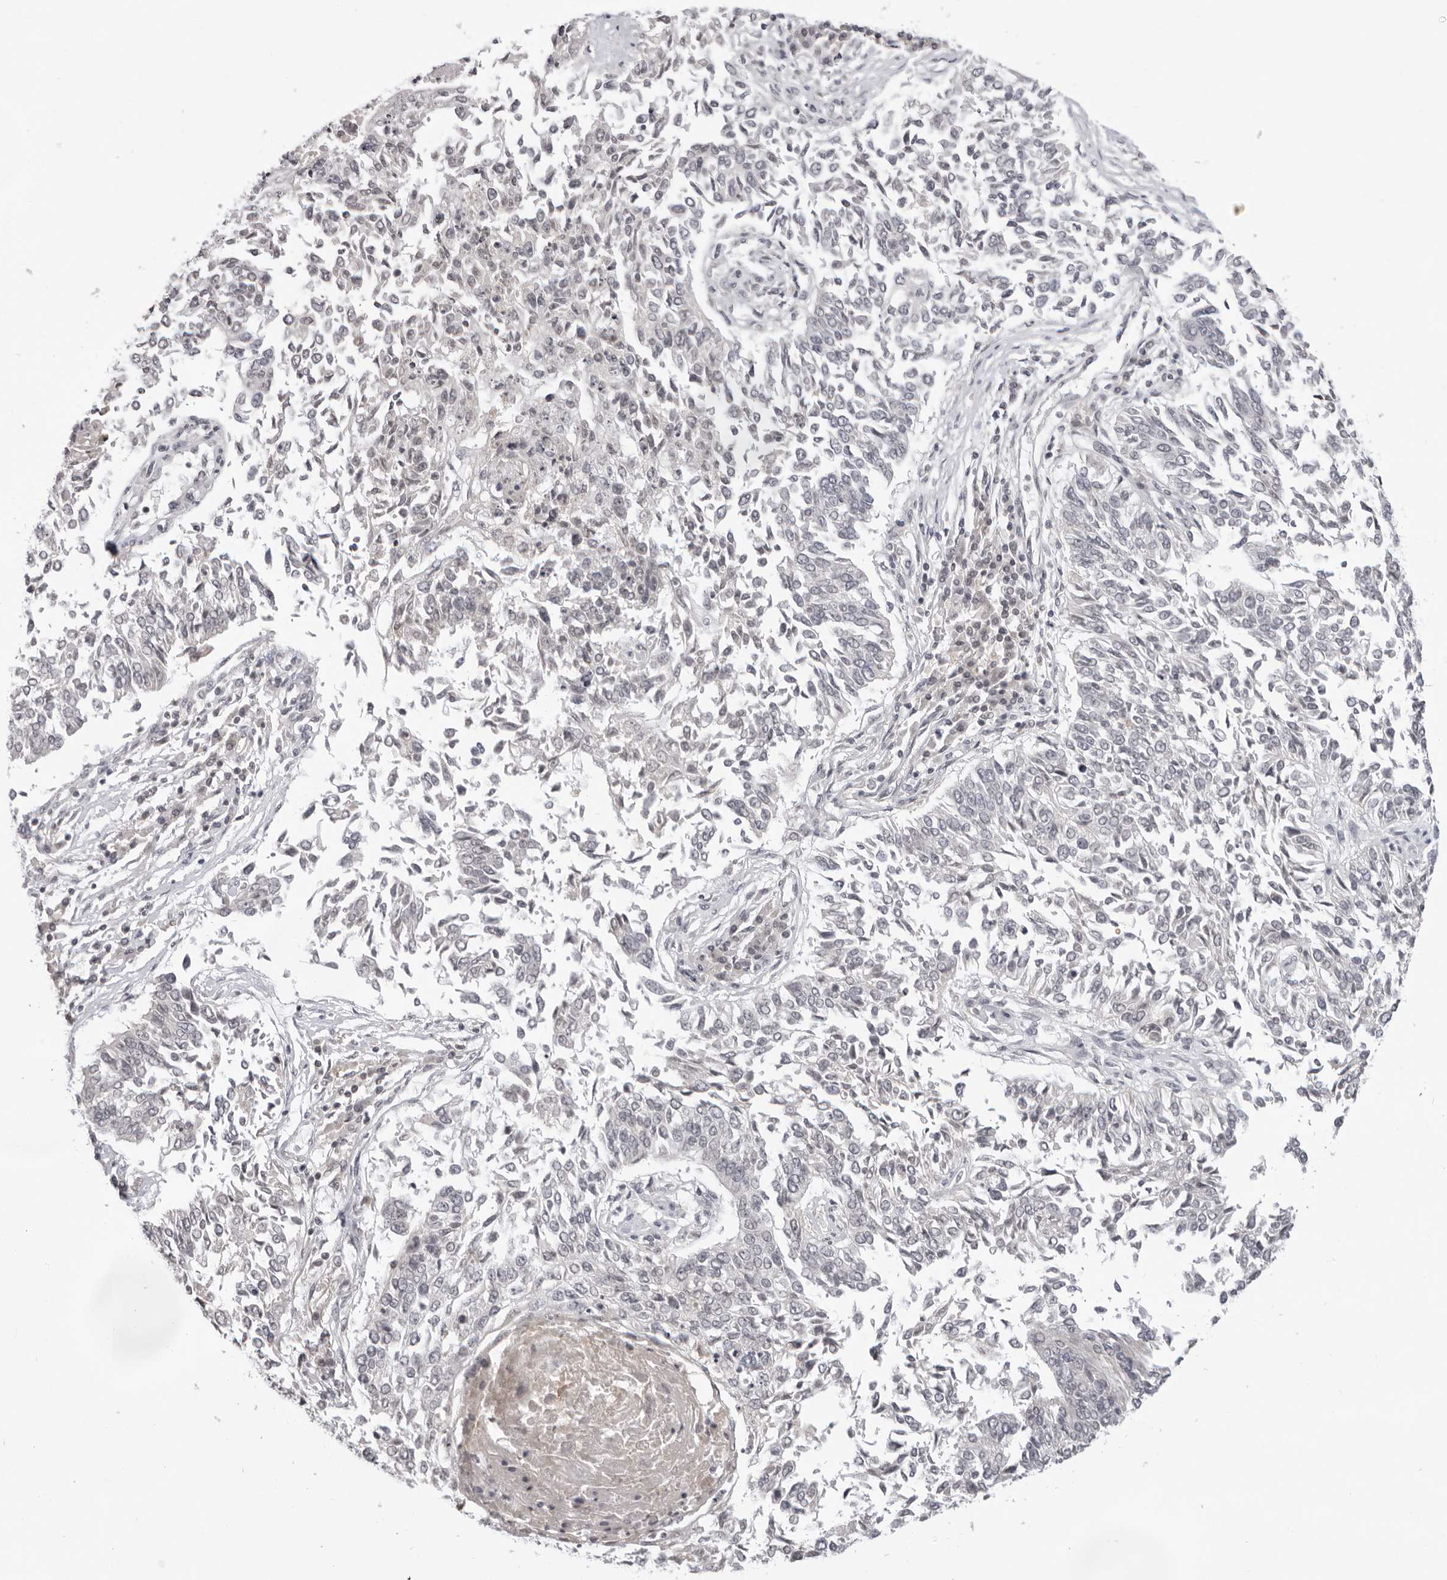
{"staining": {"intensity": "negative", "quantity": "none", "location": "none"}, "tissue": "lung cancer", "cell_type": "Tumor cells", "image_type": "cancer", "snomed": [{"axis": "morphology", "description": "Normal tissue, NOS"}, {"axis": "morphology", "description": "Squamous cell carcinoma, NOS"}, {"axis": "topography", "description": "Cartilage tissue"}, {"axis": "topography", "description": "Bronchus"}, {"axis": "topography", "description": "Lung"}, {"axis": "topography", "description": "Peripheral nerve tissue"}], "caption": "Immunohistochemical staining of lung squamous cell carcinoma displays no significant positivity in tumor cells. (DAB (3,3'-diaminobenzidine) IHC, high magnification).", "gene": "ACP6", "patient": {"sex": "female", "age": 49}}